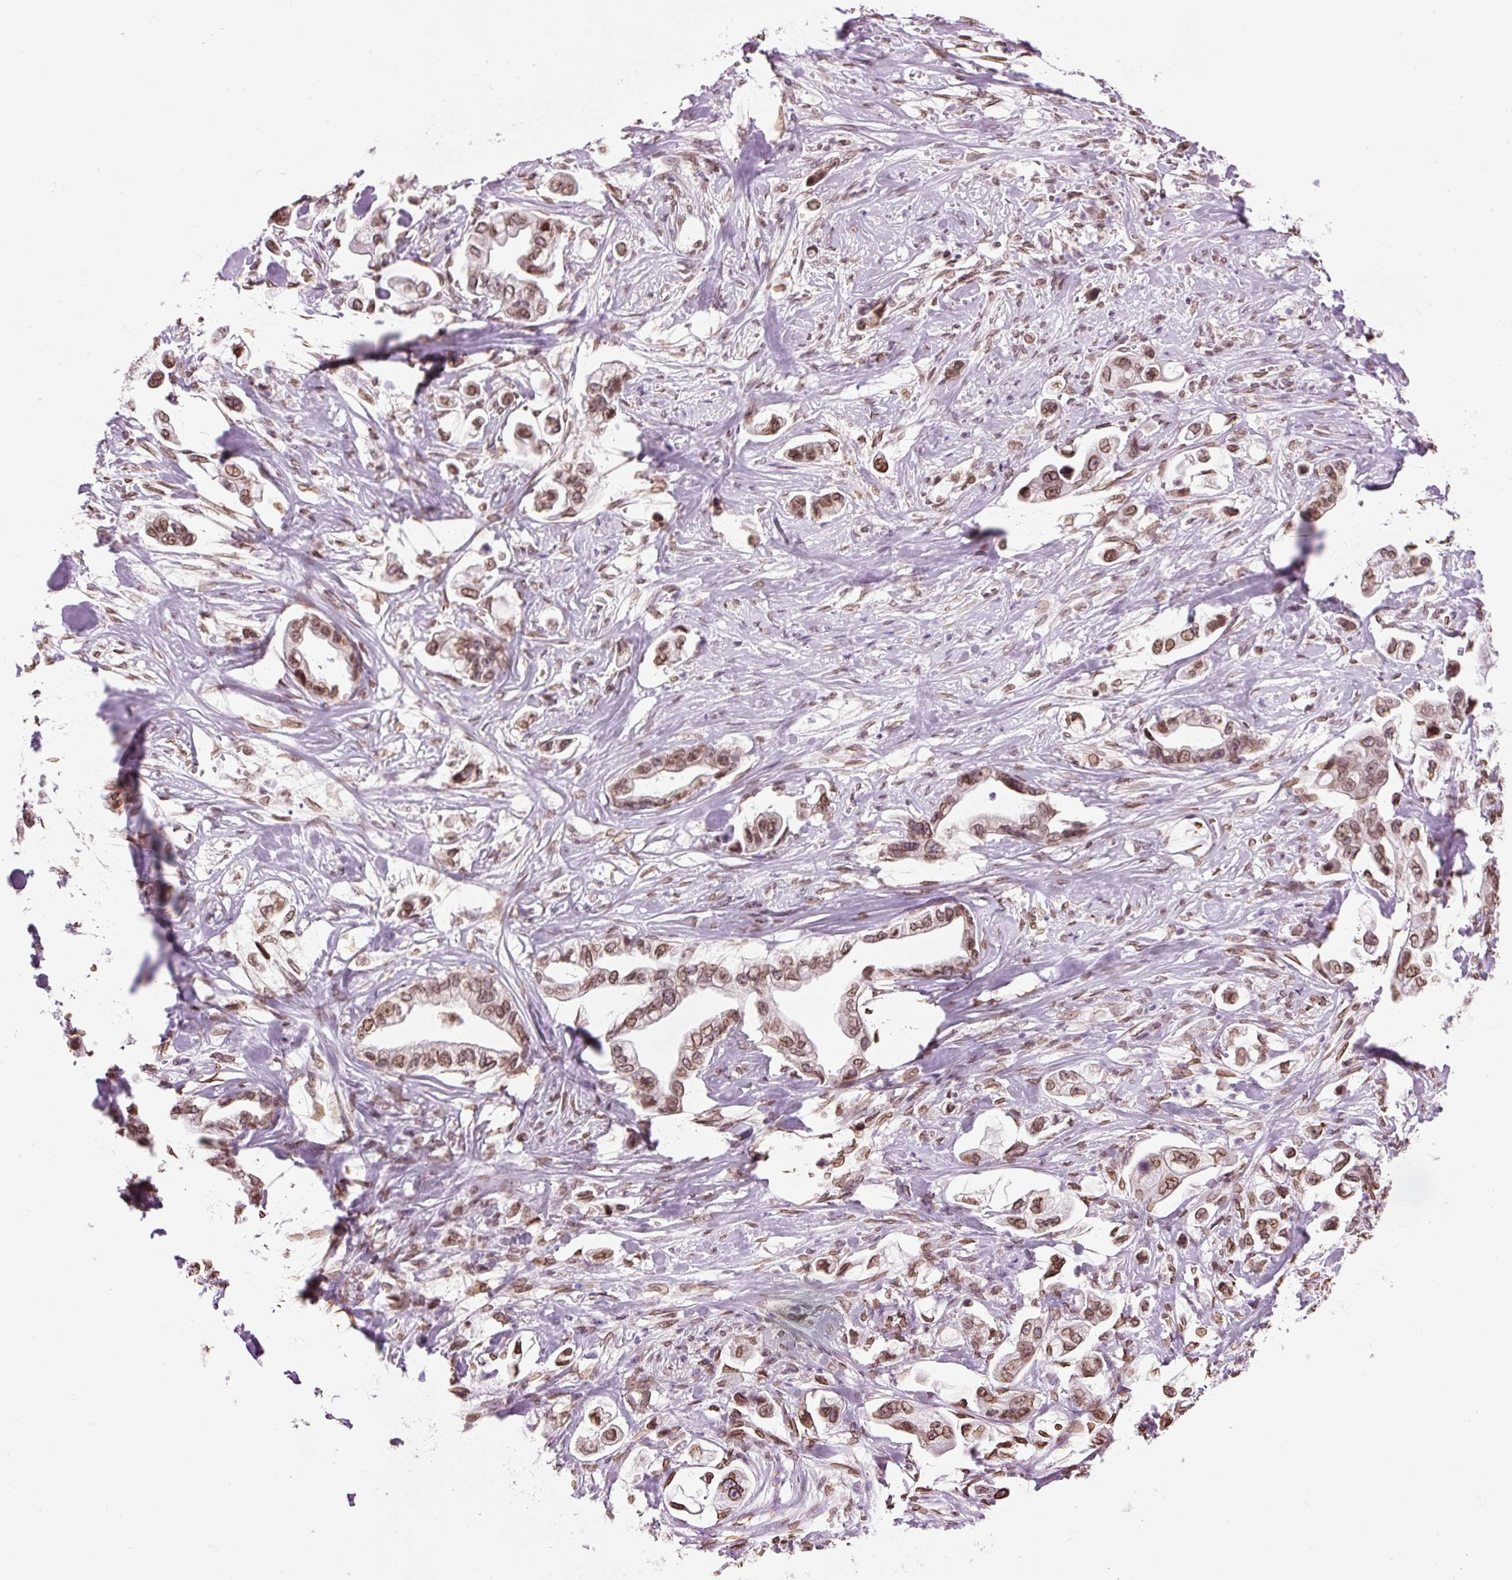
{"staining": {"intensity": "moderate", "quantity": ">75%", "location": "cytoplasmic/membranous,nuclear"}, "tissue": "stomach cancer", "cell_type": "Tumor cells", "image_type": "cancer", "snomed": [{"axis": "morphology", "description": "Adenocarcinoma, NOS"}, {"axis": "topography", "description": "Stomach"}], "caption": "Stomach cancer (adenocarcinoma) stained for a protein (brown) displays moderate cytoplasmic/membranous and nuclear positive staining in approximately >75% of tumor cells.", "gene": "ZNF224", "patient": {"sex": "male", "age": 62}}